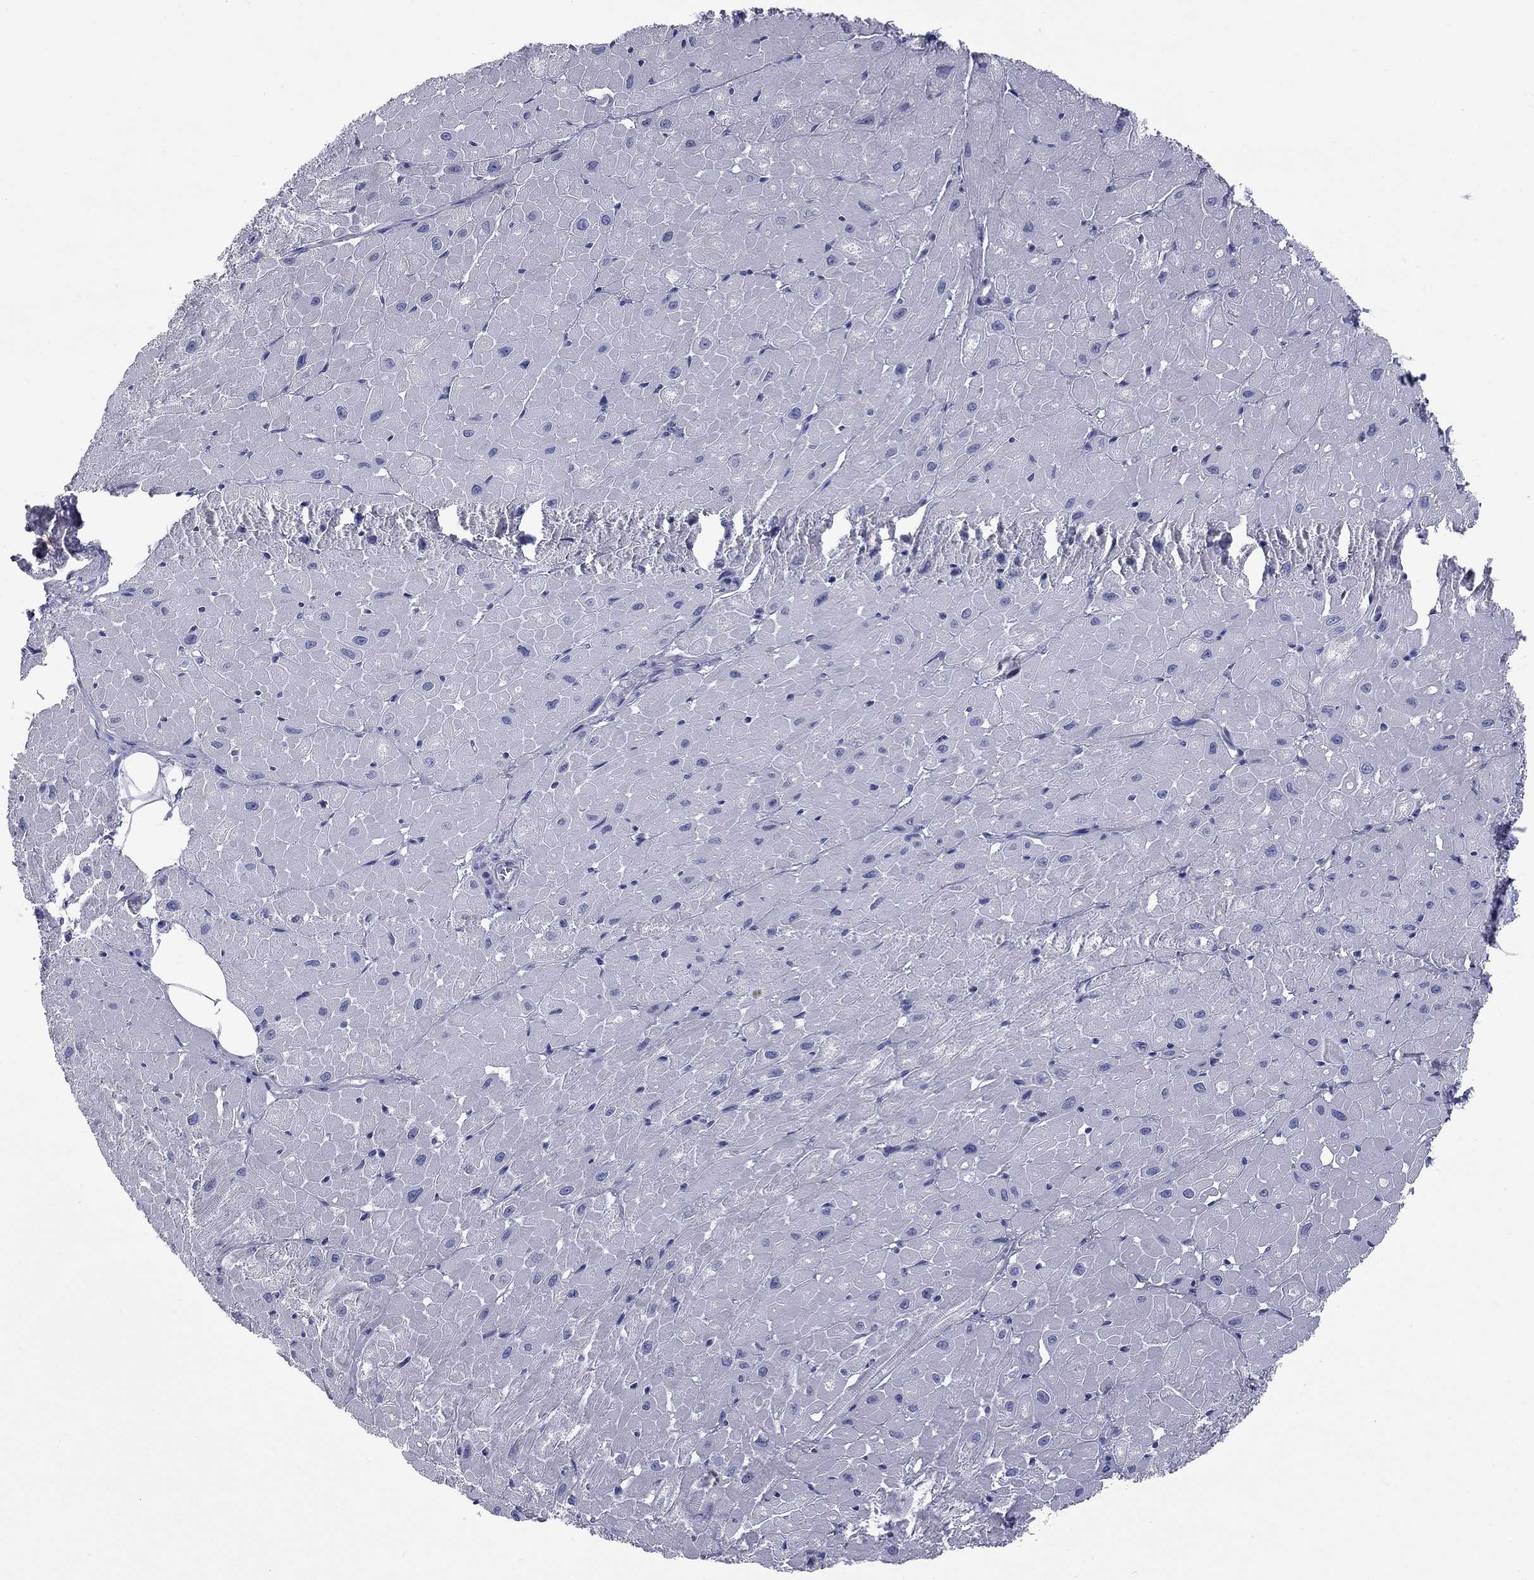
{"staining": {"intensity": "negative", "quantity": "none", "location": "none"}, "tissue": "heart muscle", "cell_type": "Cardiomyocytes", "image_type": "normal", "snomed": [{"axis": "morphology", "description": "Normal tissue, NOS"}, {"axis": "topography", "description": "Heart"}], "caption": "An IHC photomicrograph of normal heart muscle is shown. There is no staining in cardiomyocytes of heart muscle. (DAB IHC, high magnification).", "gene": "UNC119B", "patient": {"sex": "male", "age": 62}}